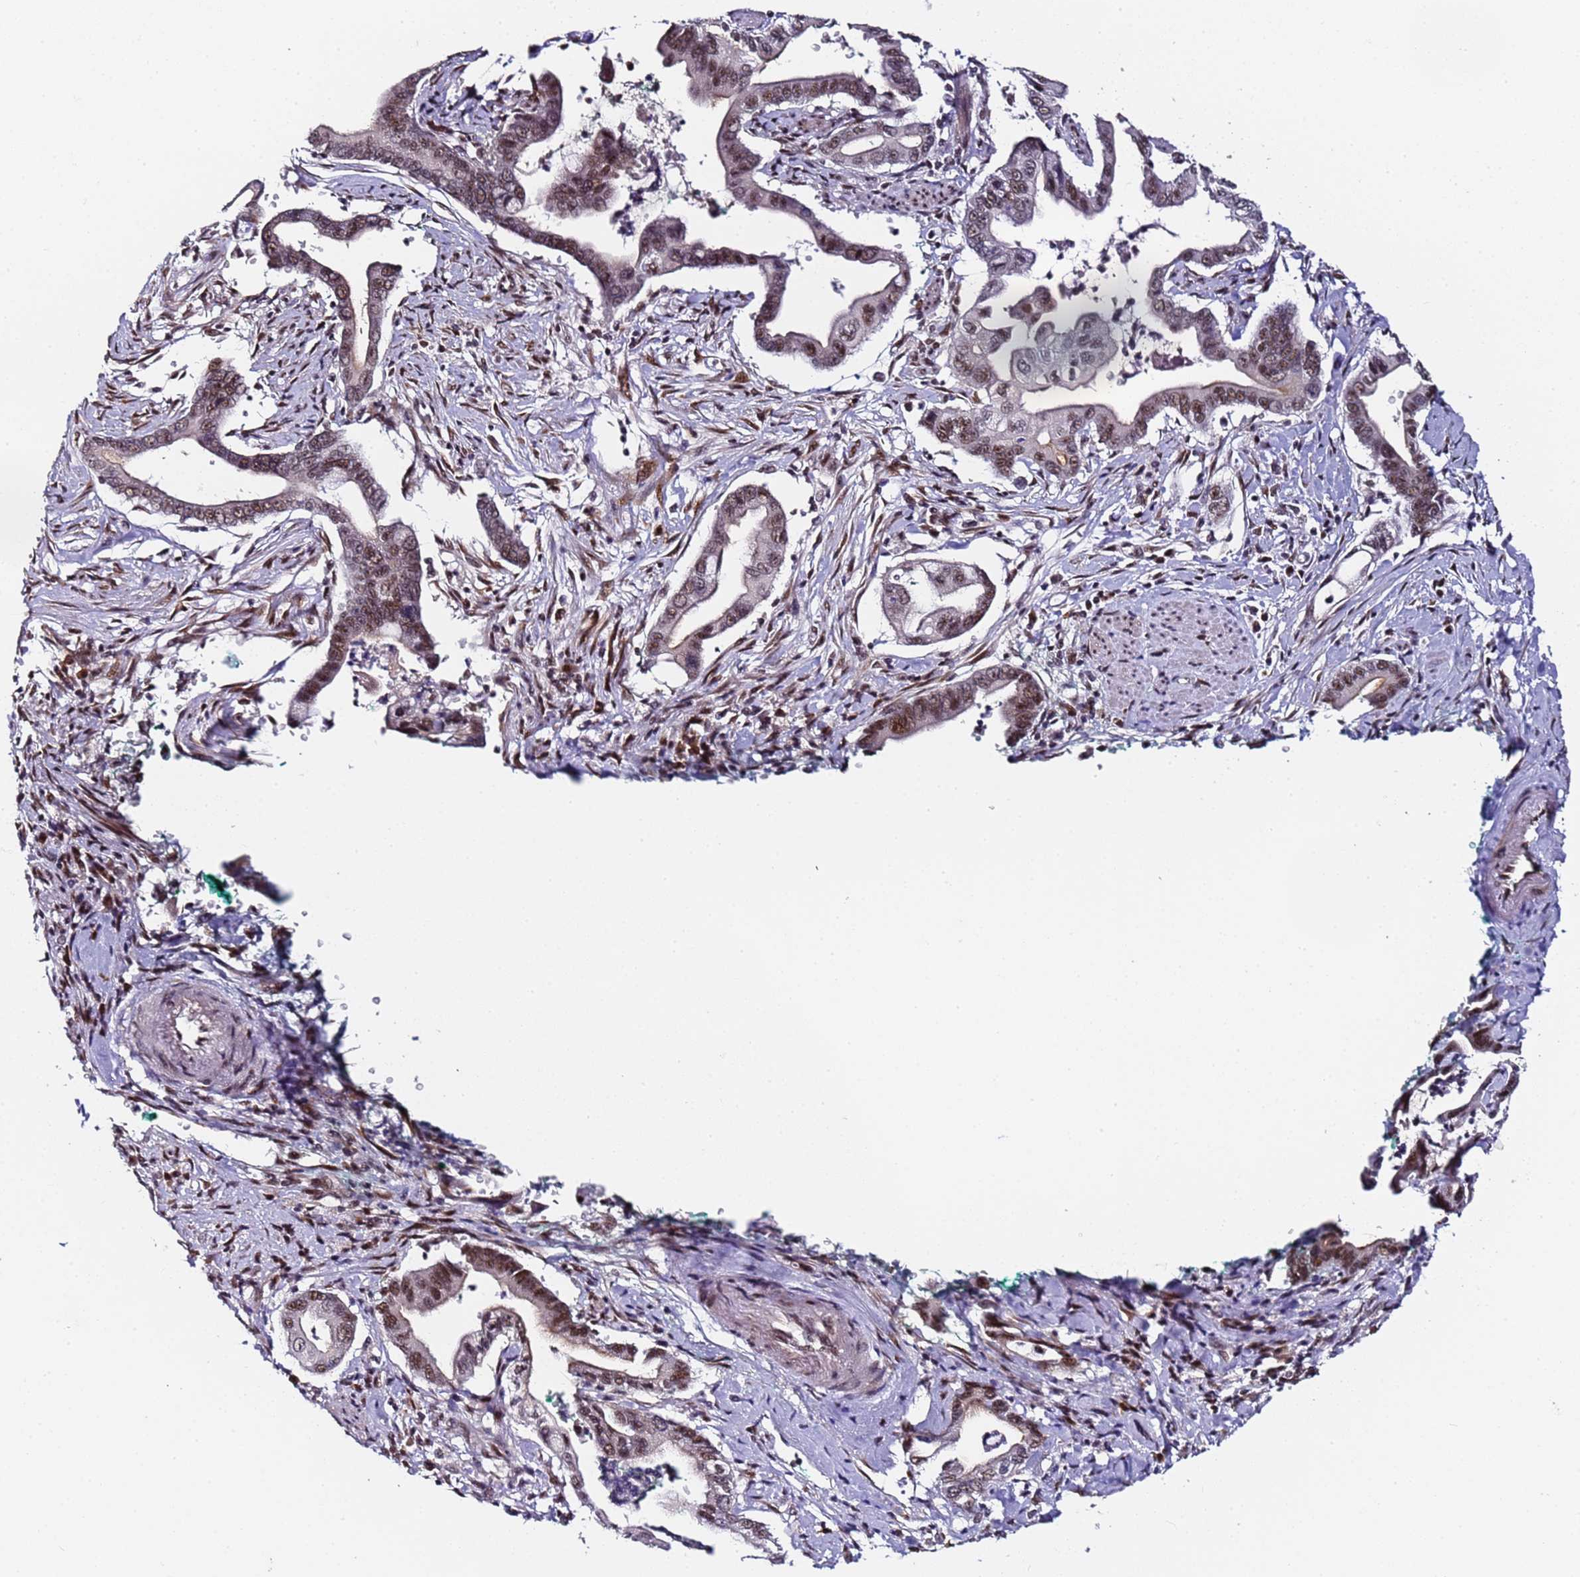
{"staining": {"intensity": "moderate", "quantity": ">75%", "location": "nuclear"}, "tissue": "pancreatic cancer", "cell_type": "Tumor cells", "image_type": "cancer", "snomed": [{"axis": "morphology", "description": "Adenocarcinoma, NOS"}, {"axis": "topography", "description": "Pancreas"}], "caption": "Protein expression analysis of pancreatic cancer demonstrates moderate nuclear staining in approximately >75% of tumor cells. The protein is shown in brown color, while the nuclei are stained blue.", "gene": "FNBP4", "patient": {"sex": "male", "age": 78}}